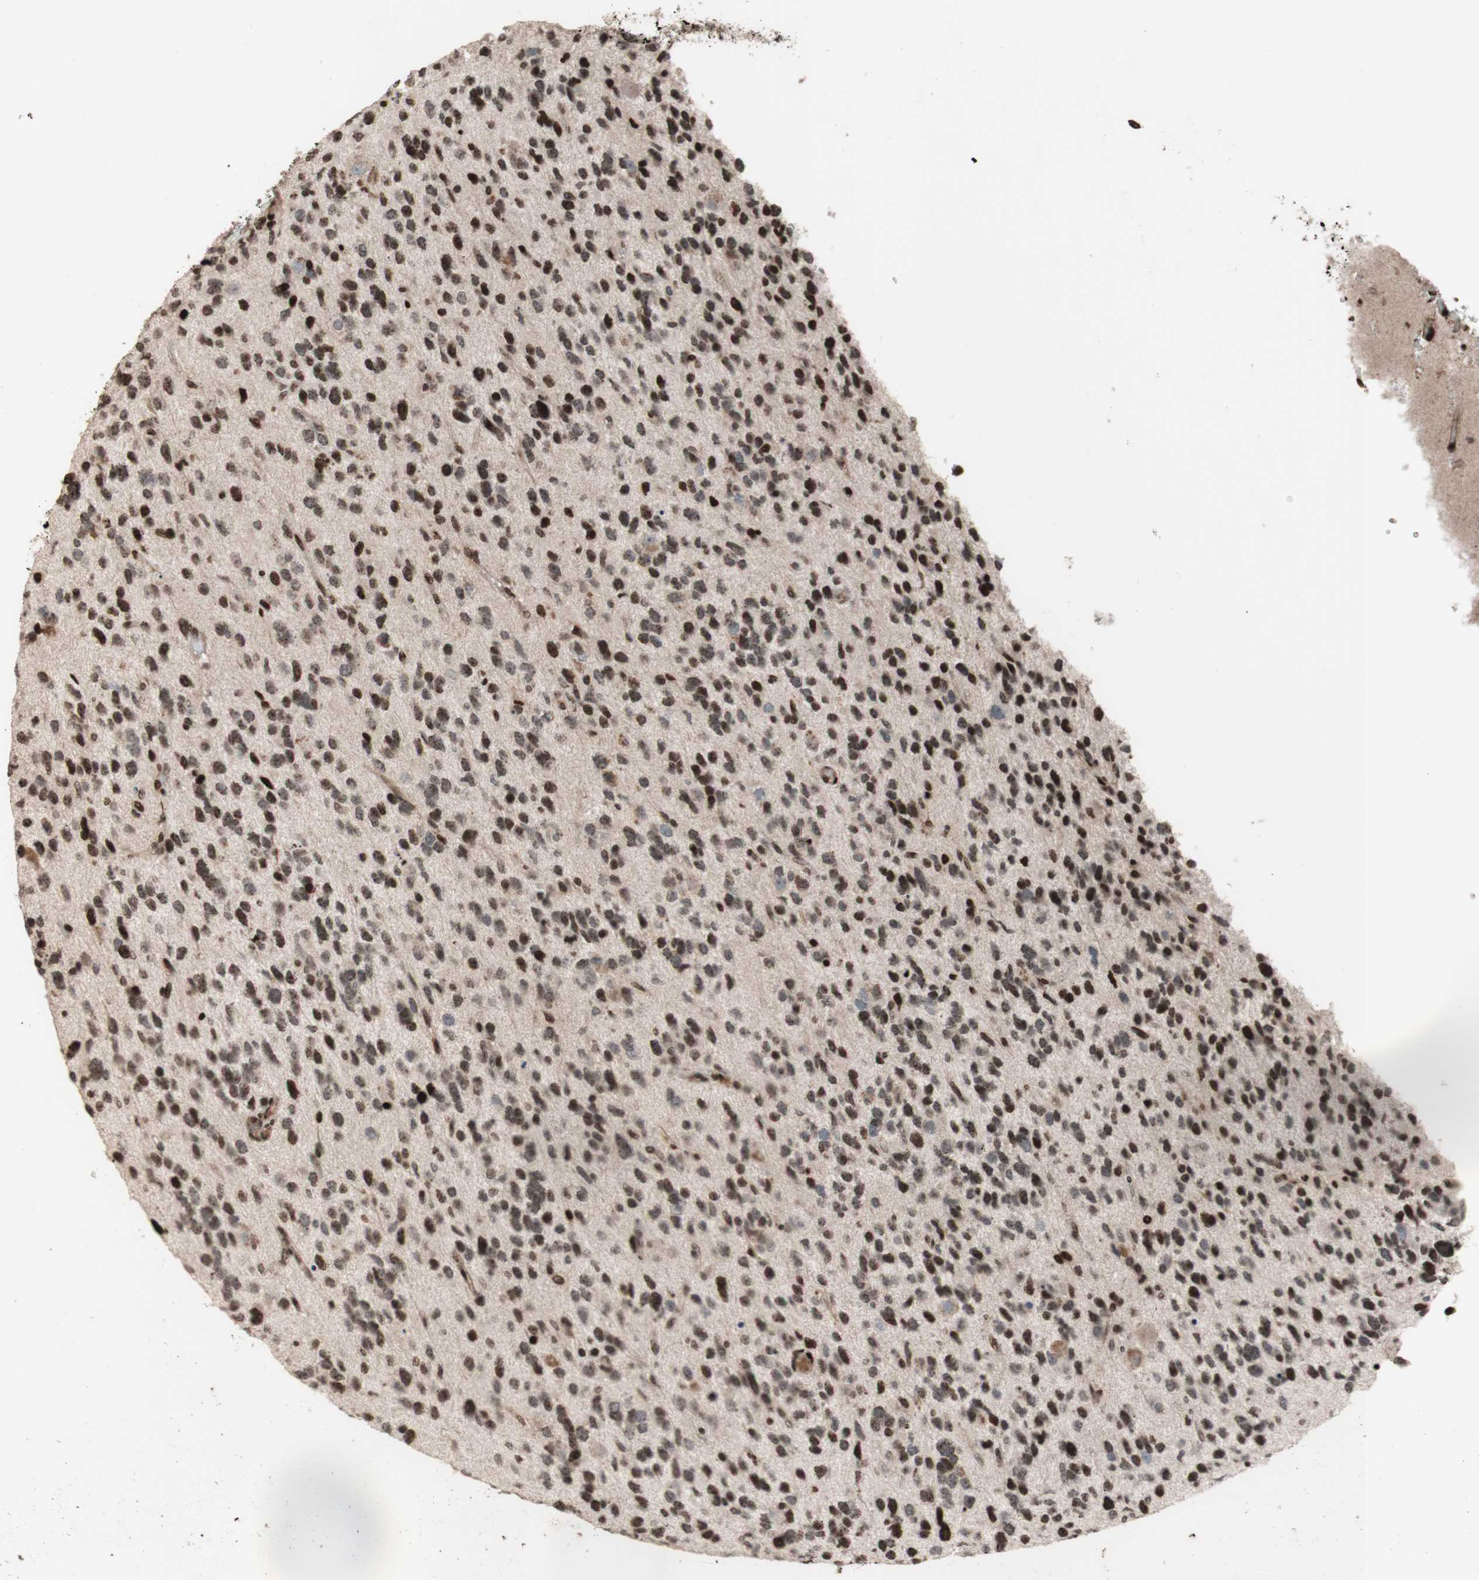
{"staining": {"intensity": "strong", "quantity": "25%-75%", "location": "nuclear"}, "tissue": "glioma", "cell_type": "Tumor cells", "image_type": "cancer", "snomed": [{"axis": "morphology", "description": "Glioma, malignant, High grade"}, {"axis": "topography", "description": "Brain"}], "caption": "A high amount of strong nuclear positivity is seen in approximately 25%-75% of tumor cells in glioma tissue.", "gene": "POLA1", "patient": {"sex": "female", "age": 58}}